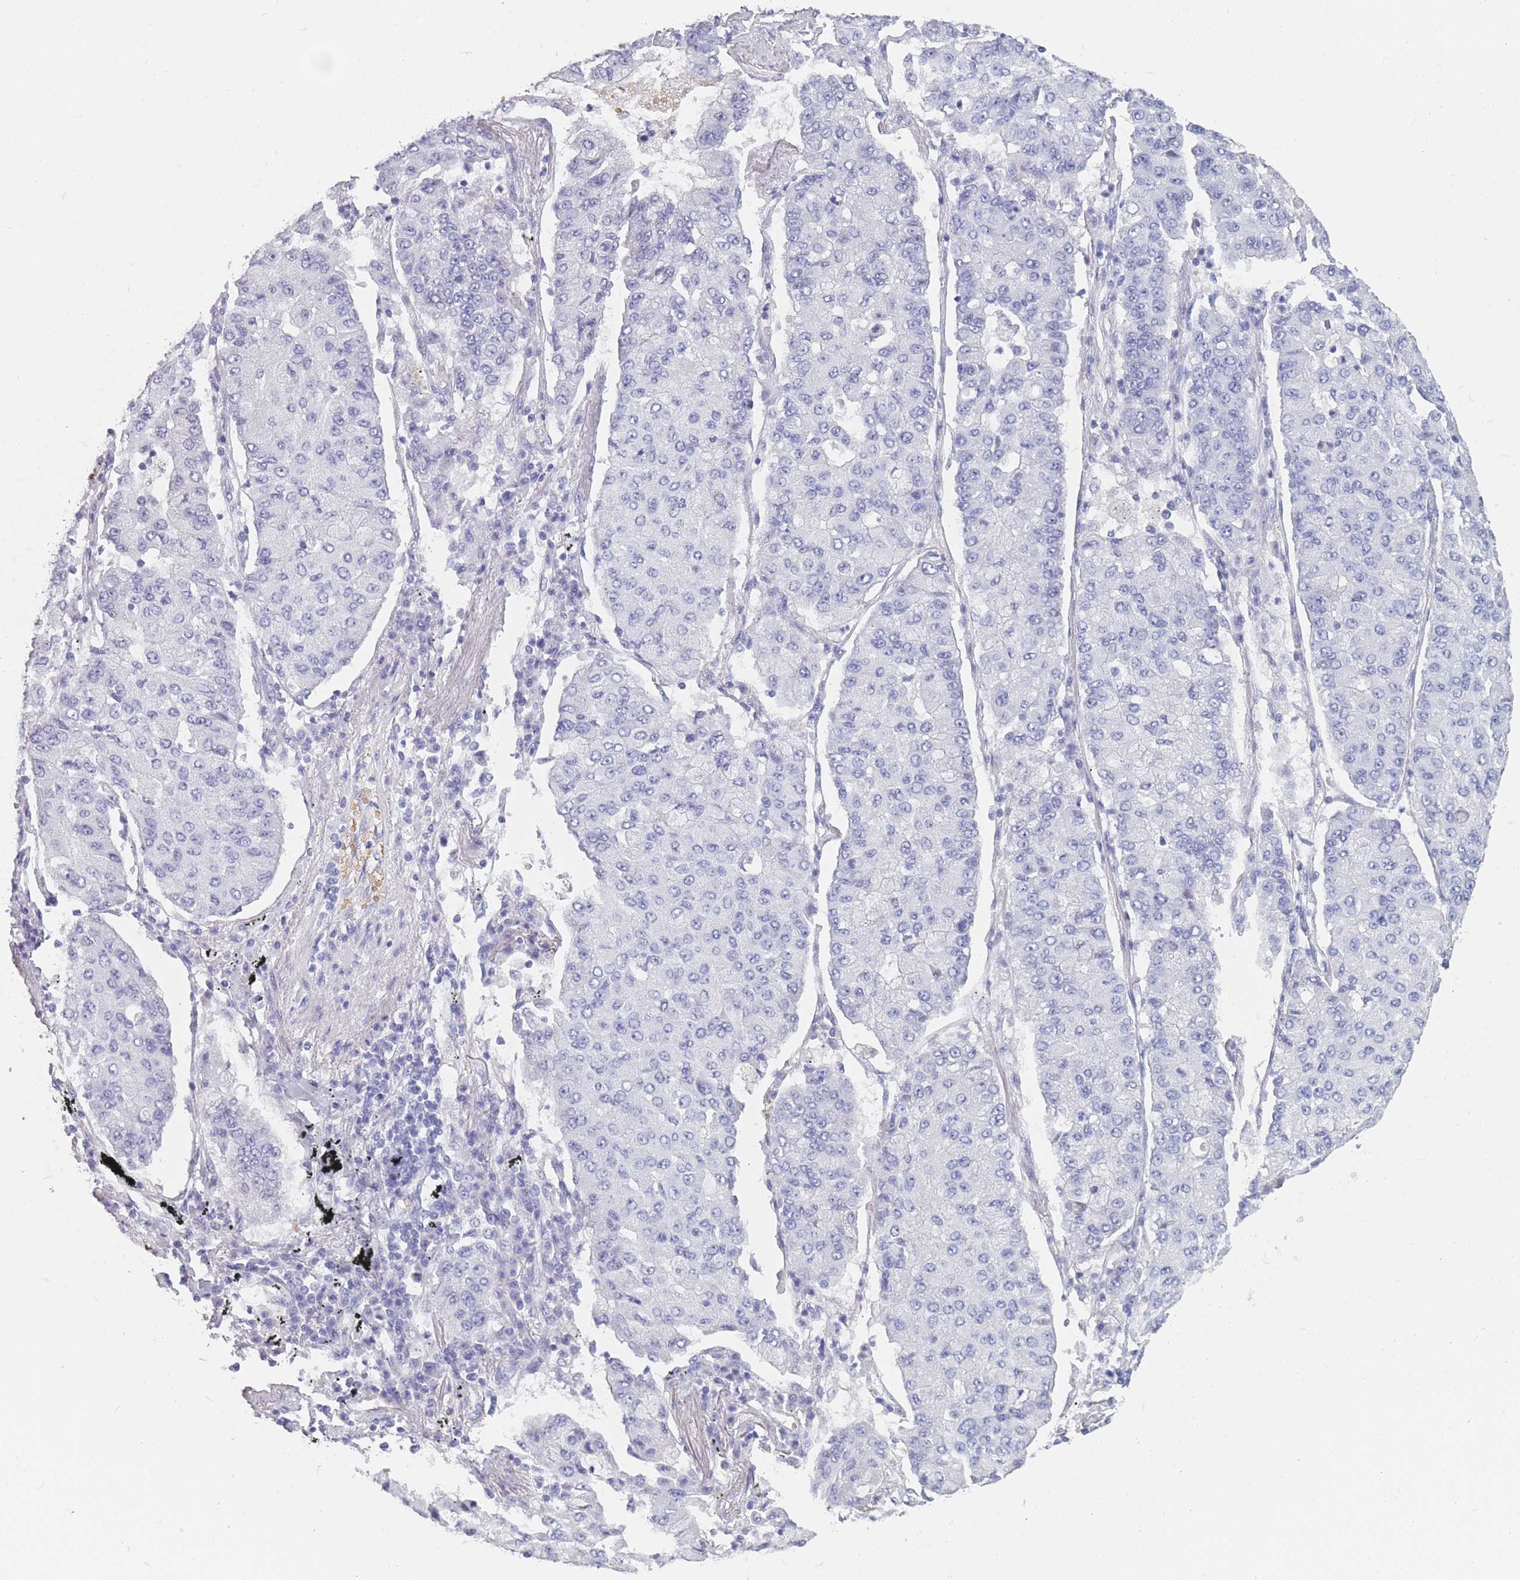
{"staining": {"intensity": "negative", "quantity": "none", "location": "none"}, "tissue": "lung cancer", "cell_type": "Tumor cells", "image_type": "cancer", "snomed": [{"axis": "morphology", "description": "Squamous cell carcinoma, NOS"}, {"axis": "topography", "description": "Lung"}], "caption": "DAB (3,3'-diaminobenzidine) immunohistochemical staining of lung squamous cell carcinoma displays no significant expression in tumor cells. (Stains: DAB IHC with hematoxylin counter stain, Microscopy: brightfield microscopy at high magnification).", "gene": "OR5D16", "patient": {"sex": "male", "age": 74}}